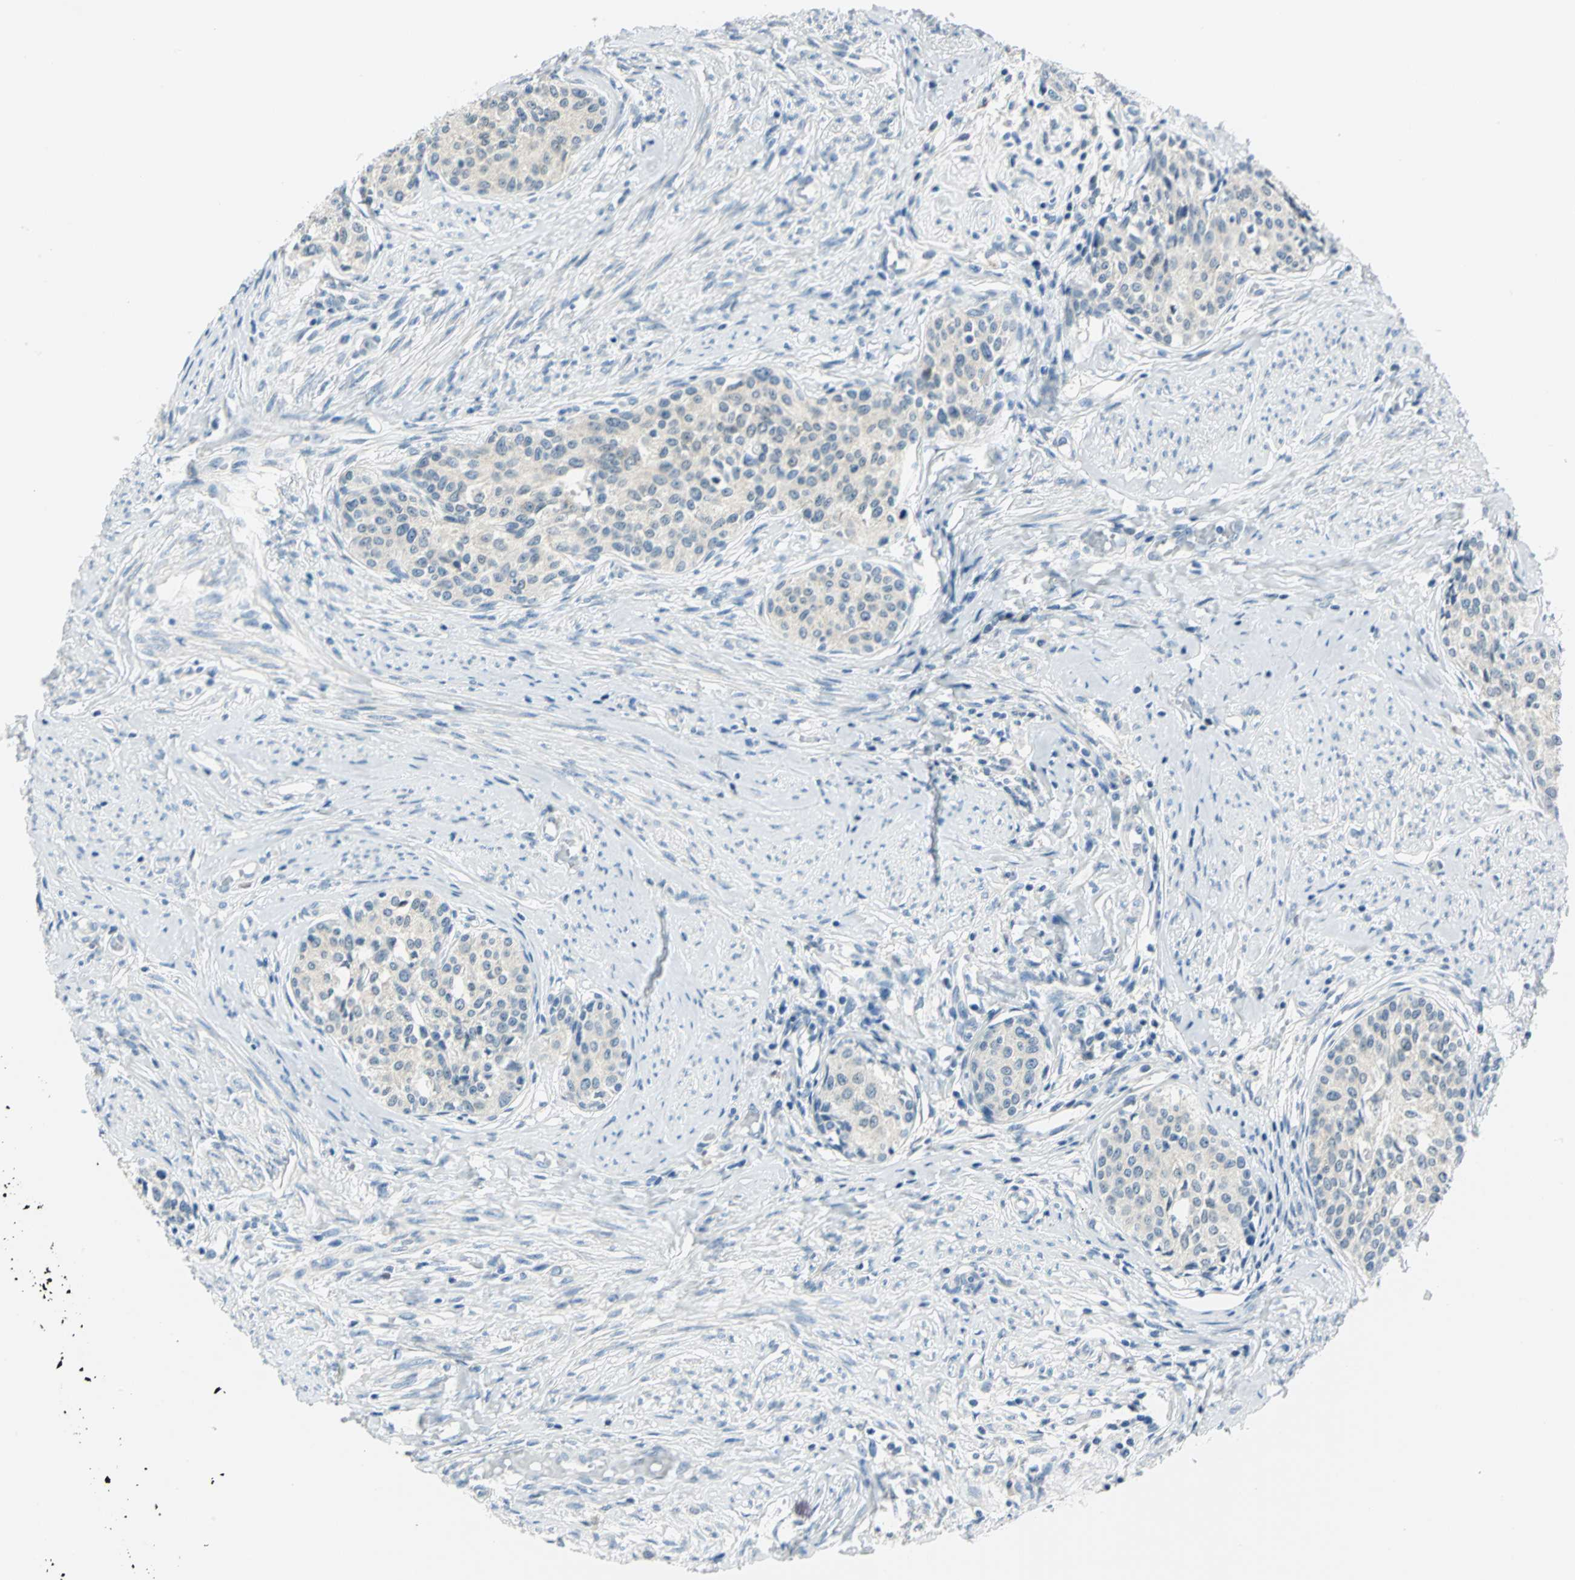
{"staining": {"intensity": "negative", "quantity": "none", "location": "none"}, "tissue": "cervical cancer", "cell_type": "Tumor cells", "image_type": "cancer", "snomed": [{"axis": "morphology", "description": "Squamous cell carcinoma, NOS"}, {"axis": "morphology", "description": "Adenocarcinoma, NOS"}, {"axis": "topography", "description": "Cervix"}], "caption": "This is an immunohistochemistry photomicrograph of human cervical cancer. There is no positivity in tumor cells.", "gene": "AKR1A1", "patient": {"sex": "female", "age": 52}}